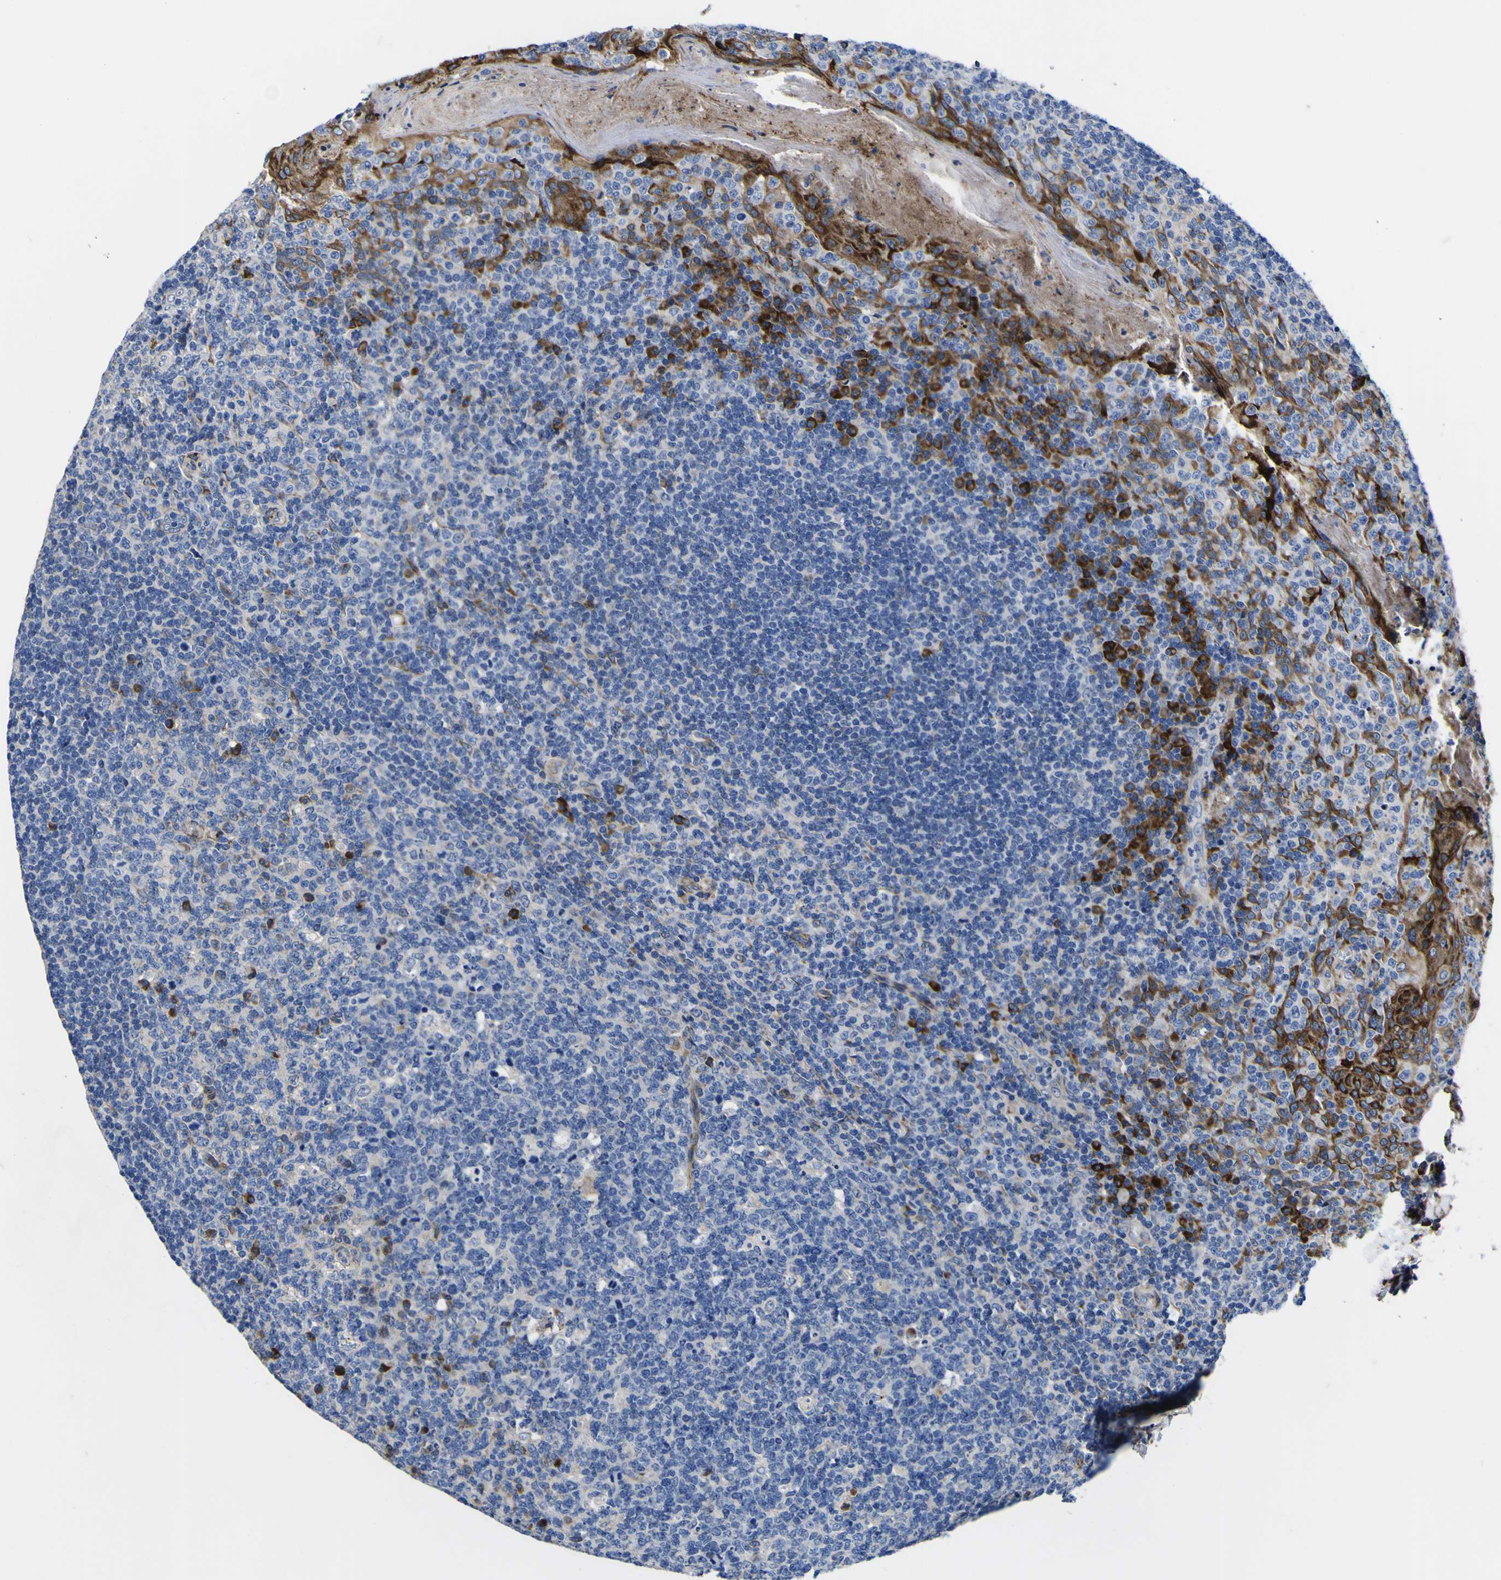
{"staining": {"intensity": "weak", "quantity": "<25%", "location": "cytoplasmic/membranous"}, "tissue": "tonsil", "cell_type": "Germinal center cells", "image_type": "normal", "snomed": [{"axis": "morphology", "description": "Normal tissue, NOS"}, {"axis": "topography", "description": "Tonsil"}], "caption": "This is a photomicrograph of immunohistochemistry (IHC) staining of benign tonsil, which shows no staining in germinal center cells.", "gene": "SCD", "patient": {"sex": "male", "age": 17}}